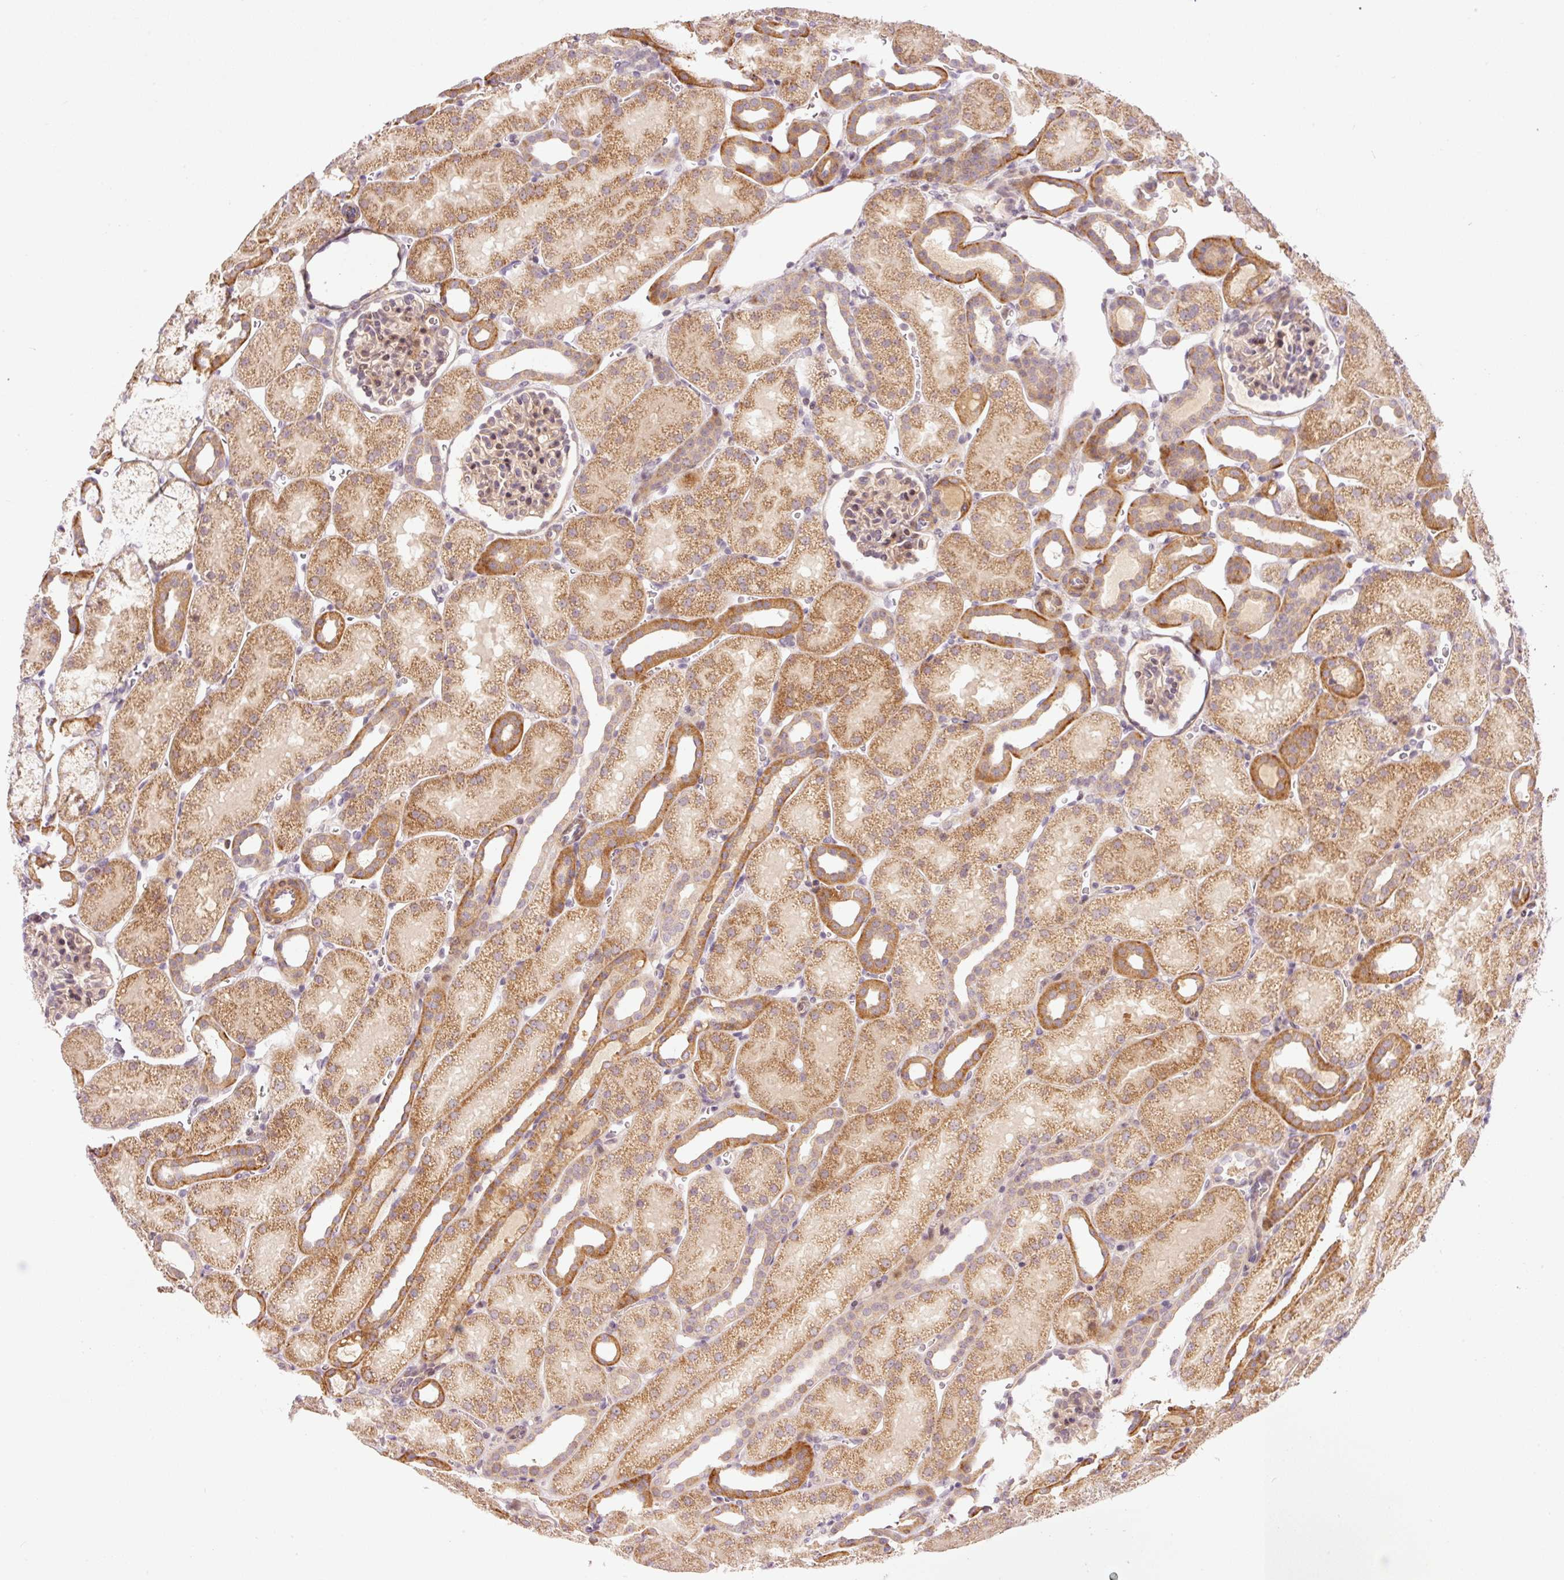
{"staining": {"intensity": "weak", "quantity": ">75%", "location": "cytoplasmic/membranous"}, "tissue": "kidney", "cell_type": "Cells in glomeruli", "image_type": "normal", "snomed": [{"axis": "morphology", "description": "Normal tissue, NOS"}, {"axis": "topography", "description": "Kidney"}], "caption": "Cells in glomeruli reveal weak cytoplasmic/membranous positivity in approximately >75% of cells in benign kidney.", "gene": "SLC29A3", "patient": {"sex": "male", "age": 2}}